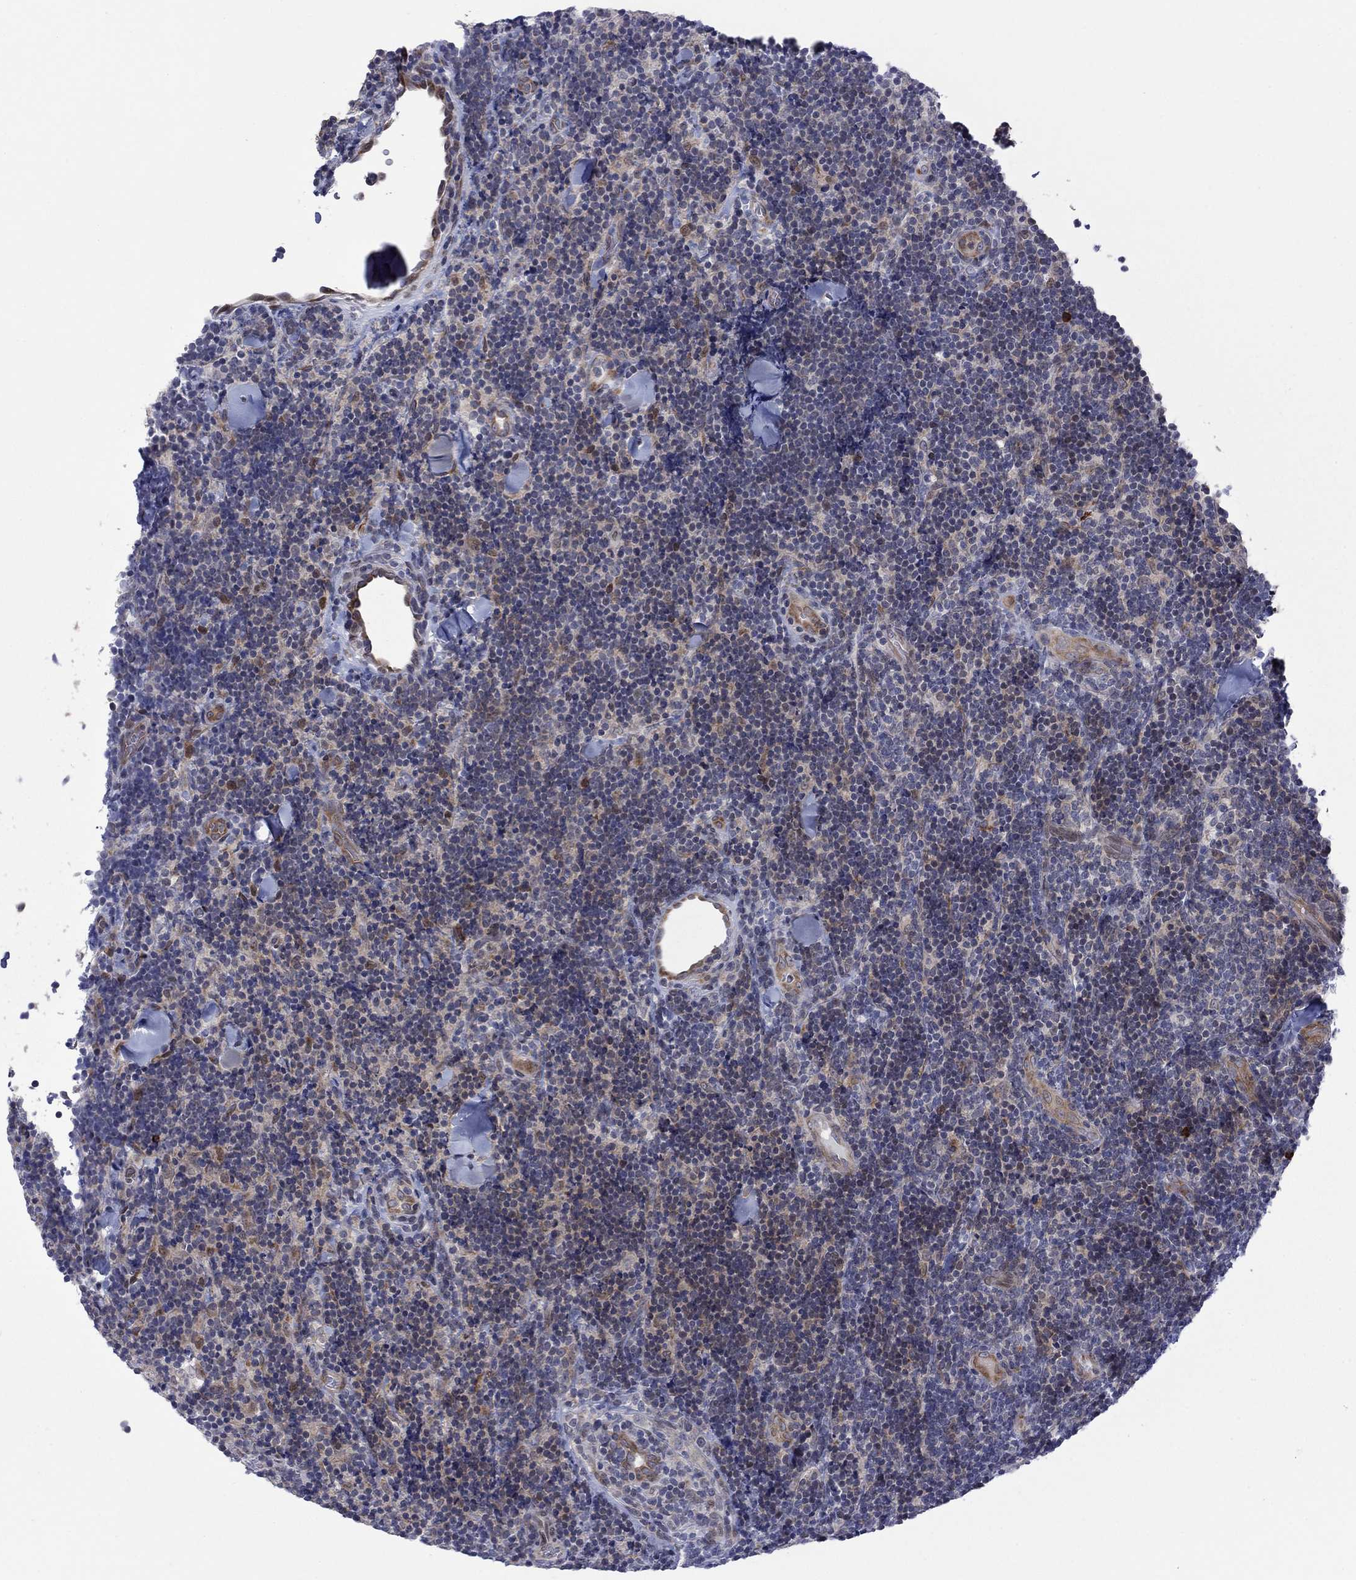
{"staining": {"intensity": "negative", "quantity": "none", "location": "none"}, "tissue": "lymphoma", "cell_type": "Tumor cells", "image_type": "cancer", "snomed": [{"axis": "morphology", "description": "Malignant lymphoma, non-Hodgkin's type, Low grade"}, {"axis": "topography", "description": "Lymph node"}], "caption": "Tumor cells show no significant positivity in lymphoma.", "gene": "TTC21B", "patient": {"sex": "female", "age": 56}}